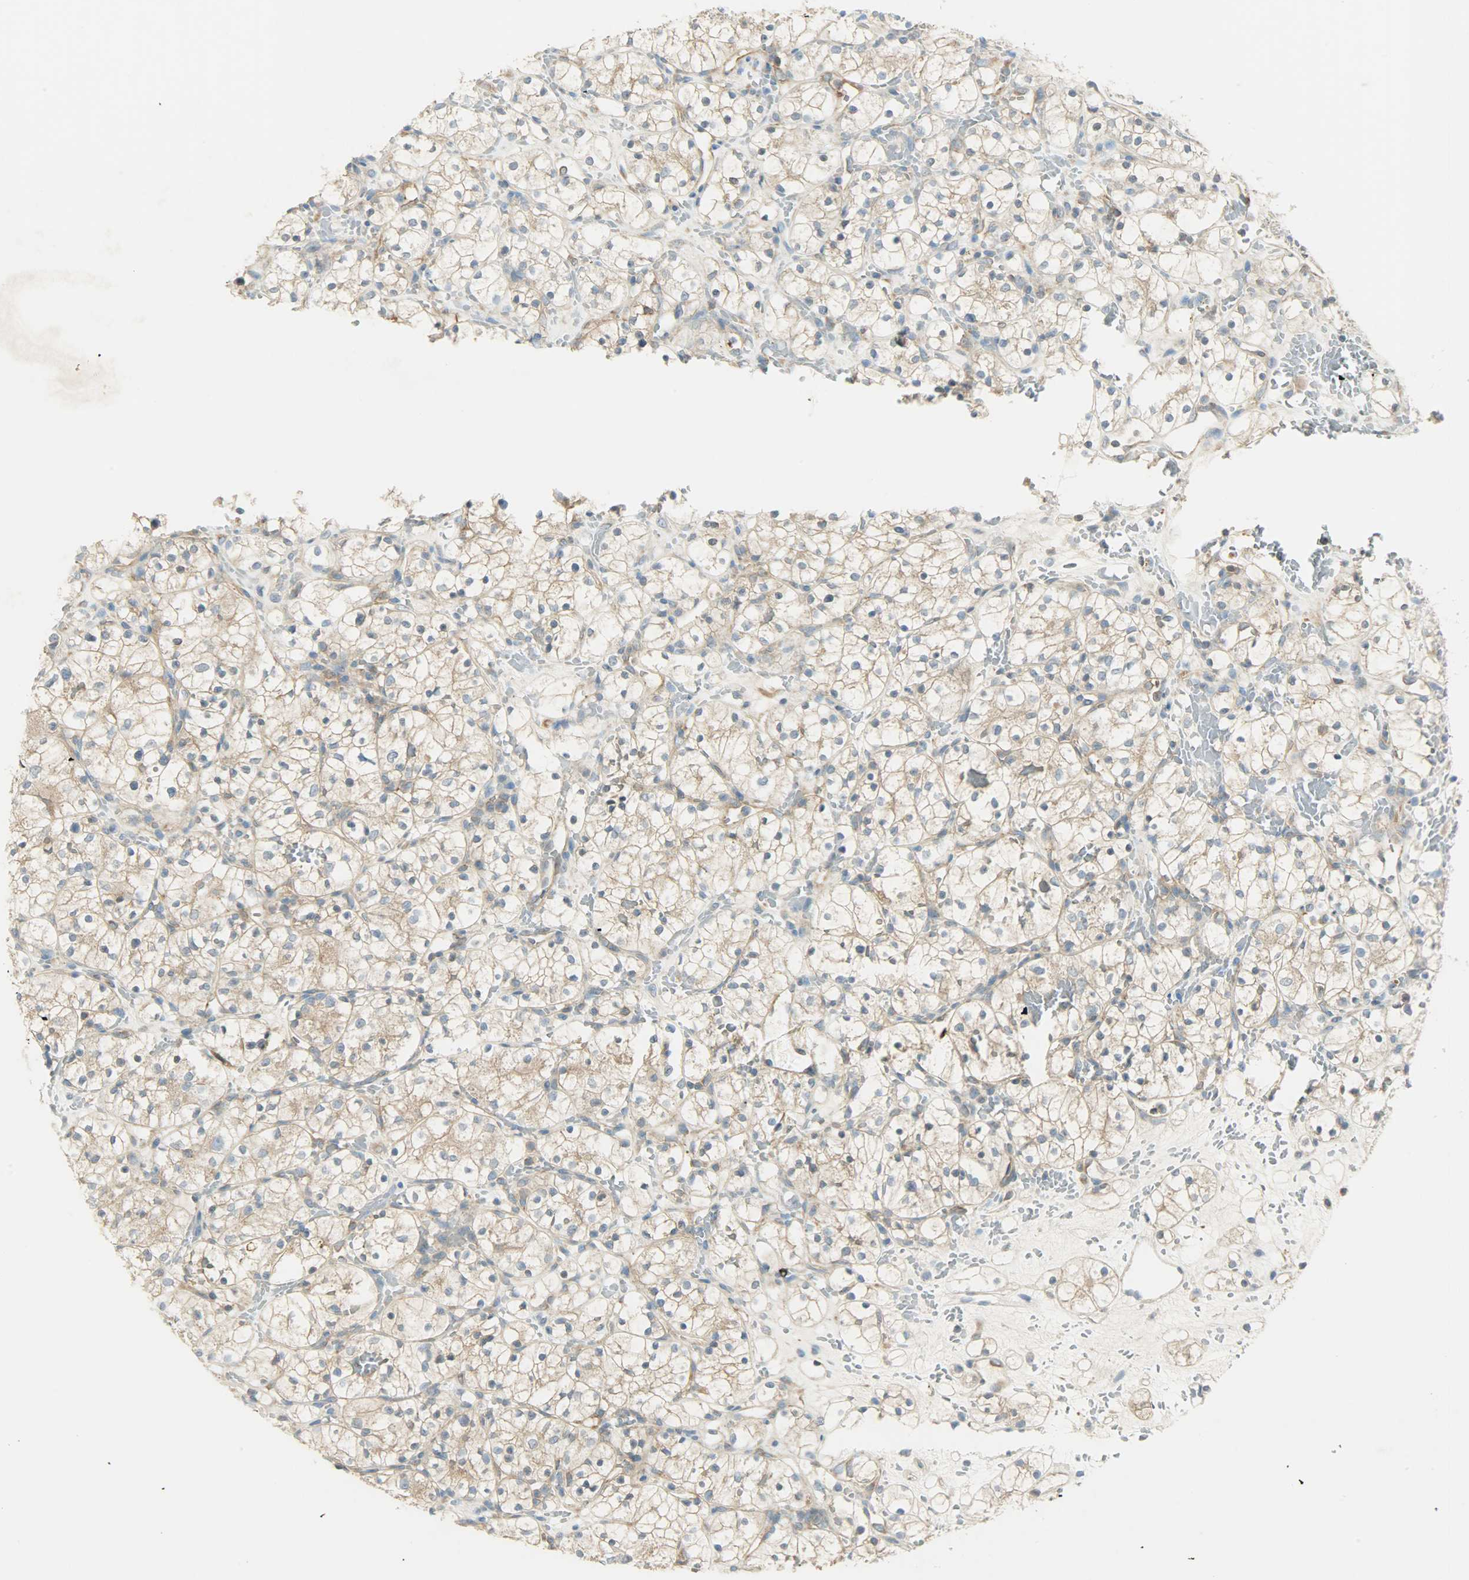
{"staining": {"intensity": "weak", "quantity": ">75%", "location": "cytoplasmic/membranous"}, "tissue": "renal cancer", "cell_type": "Tumor cells", "image_type": "cancer", "snomed": [{"axis": "morphology", "description": "Adenocarcinoma, NOS"}, {"axis": "topography", "description": "Kidney"}], "caption": "Immunohistochemical staining of renal adenocarcinoma demonstrates low levels of weak cytoplasmic/membranous staining in about >75% of tumor cells.", "gene": "TSC22D2", "patient": {"sex": "female", "age": 60}}